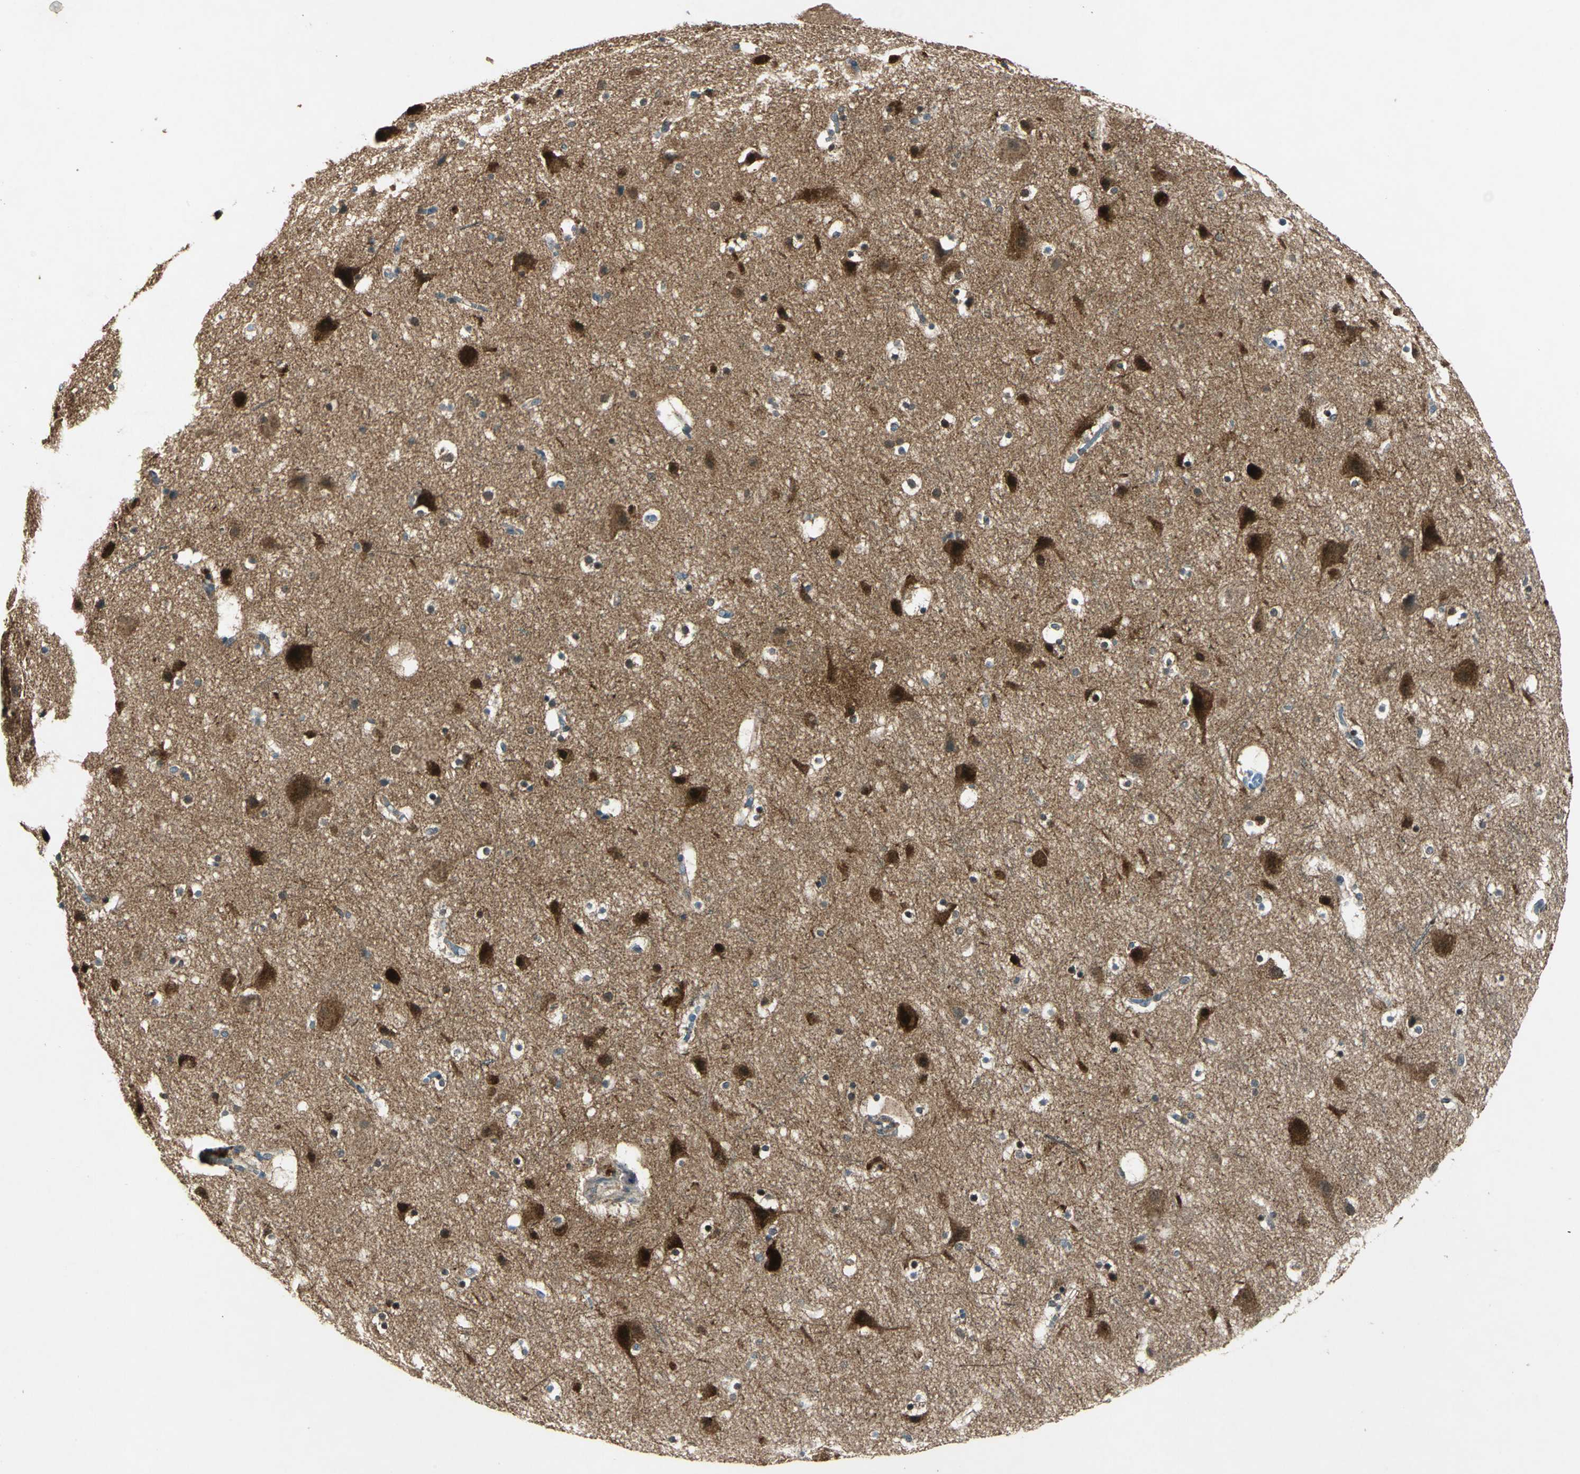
{"staining": {"intensity": "negative", "quantity": "none", "location": "none"}, "tissue": "cerebral cortex", "cell_type": "Endothelial cells", "image_type": "normal", "snomed": [{"axis": "morphology", "description": "Normal tissue, NOS"}, {"axis": "topography", "description": "Cerebral cortex"}], "caption": "There is no significant expression in endothelial cells of cerebral cortex. (Brightfield microscopy of DAB IHC at high magnification).", "gene": "AHSA1", "patient": {"sex": "male", "age": 45}}